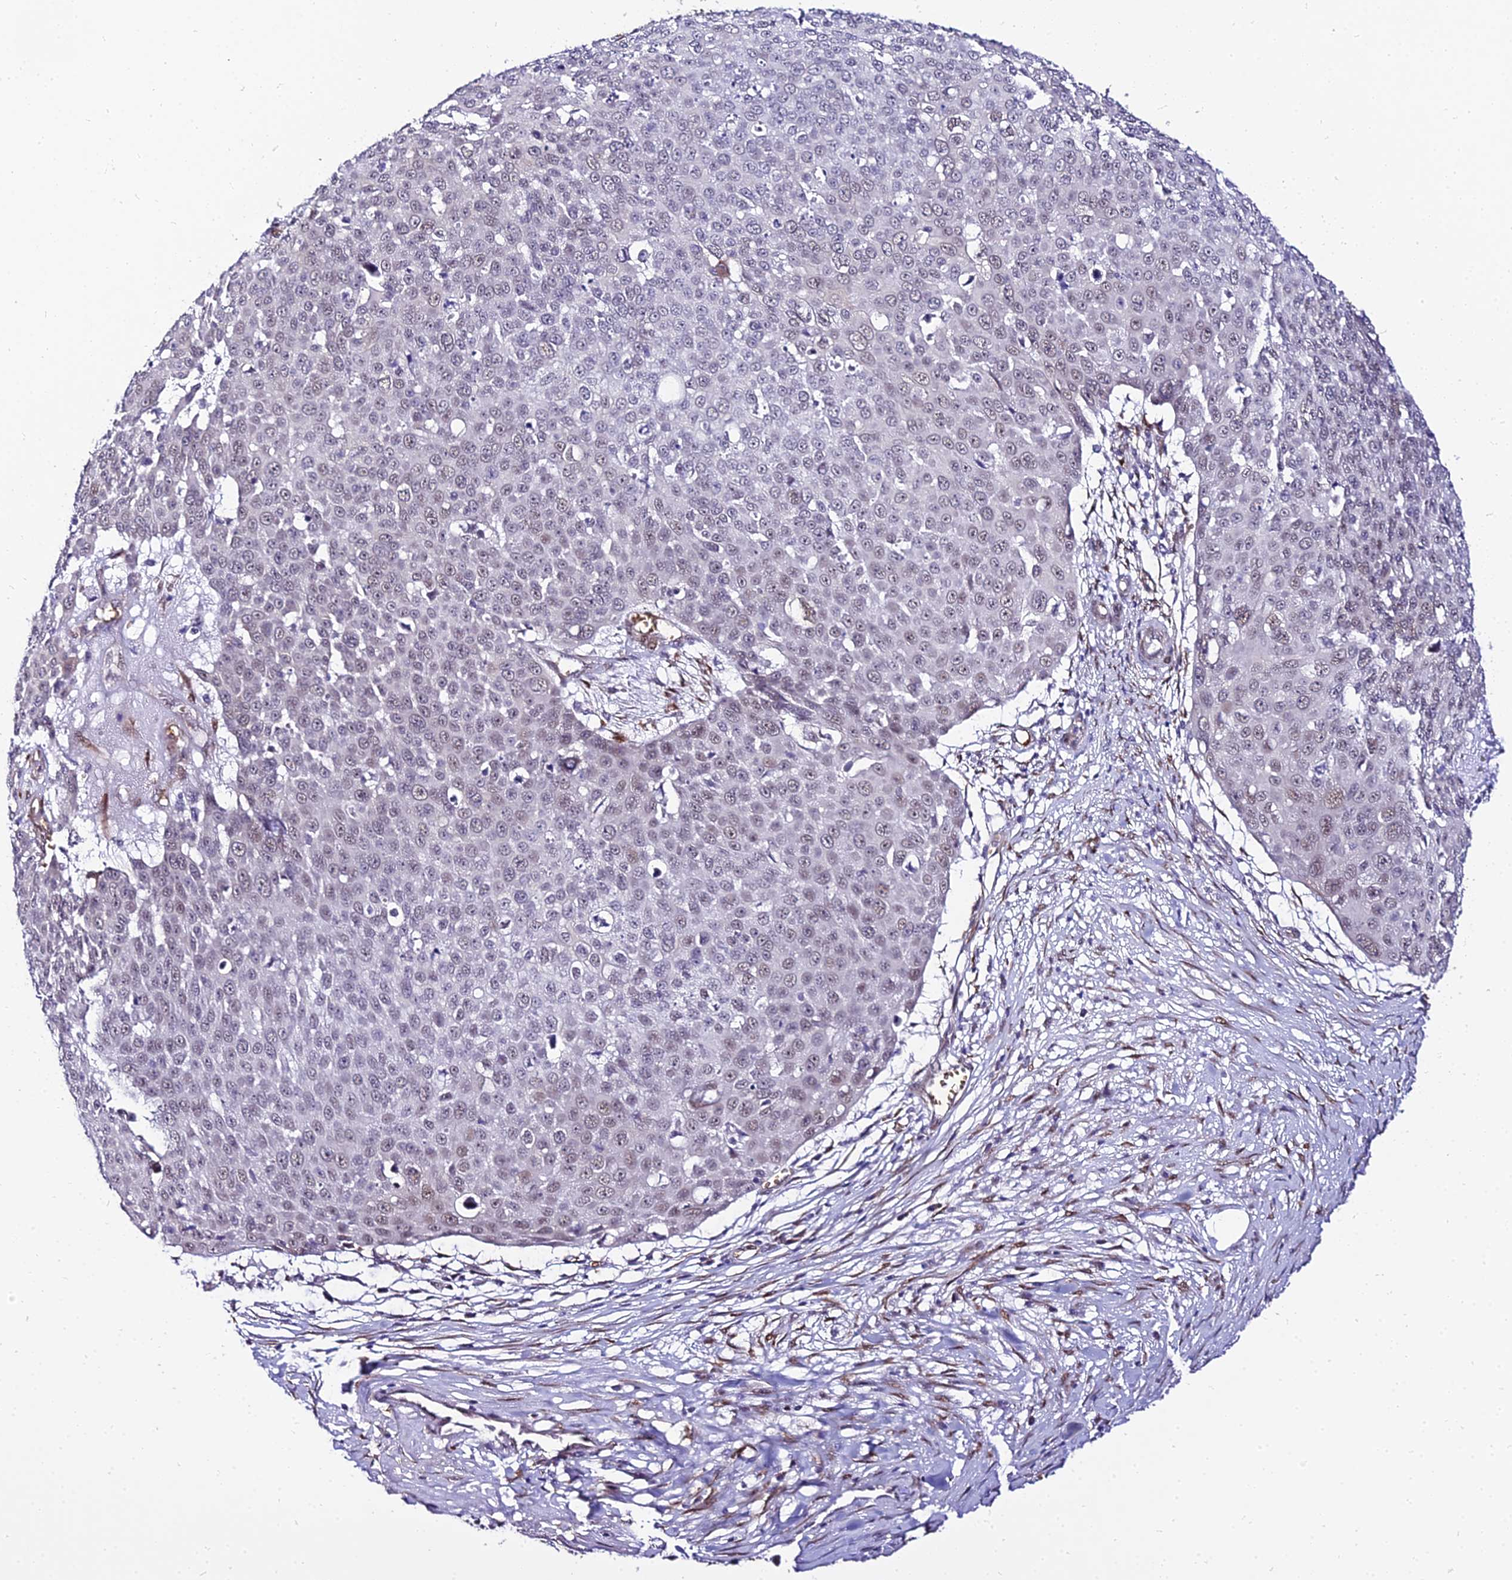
{"staining": {"intensity": "weak", "quantity": "<25%", "location": "nuclear"}, "tissue": "skin cancer", "cell_type": "Tumor cells", "image_type": "cancer", "snomed": [{"axis": "morphology", "description": "Squamous cell carcinoma, NOS"}, {"axis": "topography", "description": "Skin"}], "caption": "High power microscopy image of an immunohistochemistry histopathology image of skin squamous cell carcinoma, revealing no significant staining in tumor cells.", "gene": "BCL9", "patient": {"sex": "male", "age": 71}}